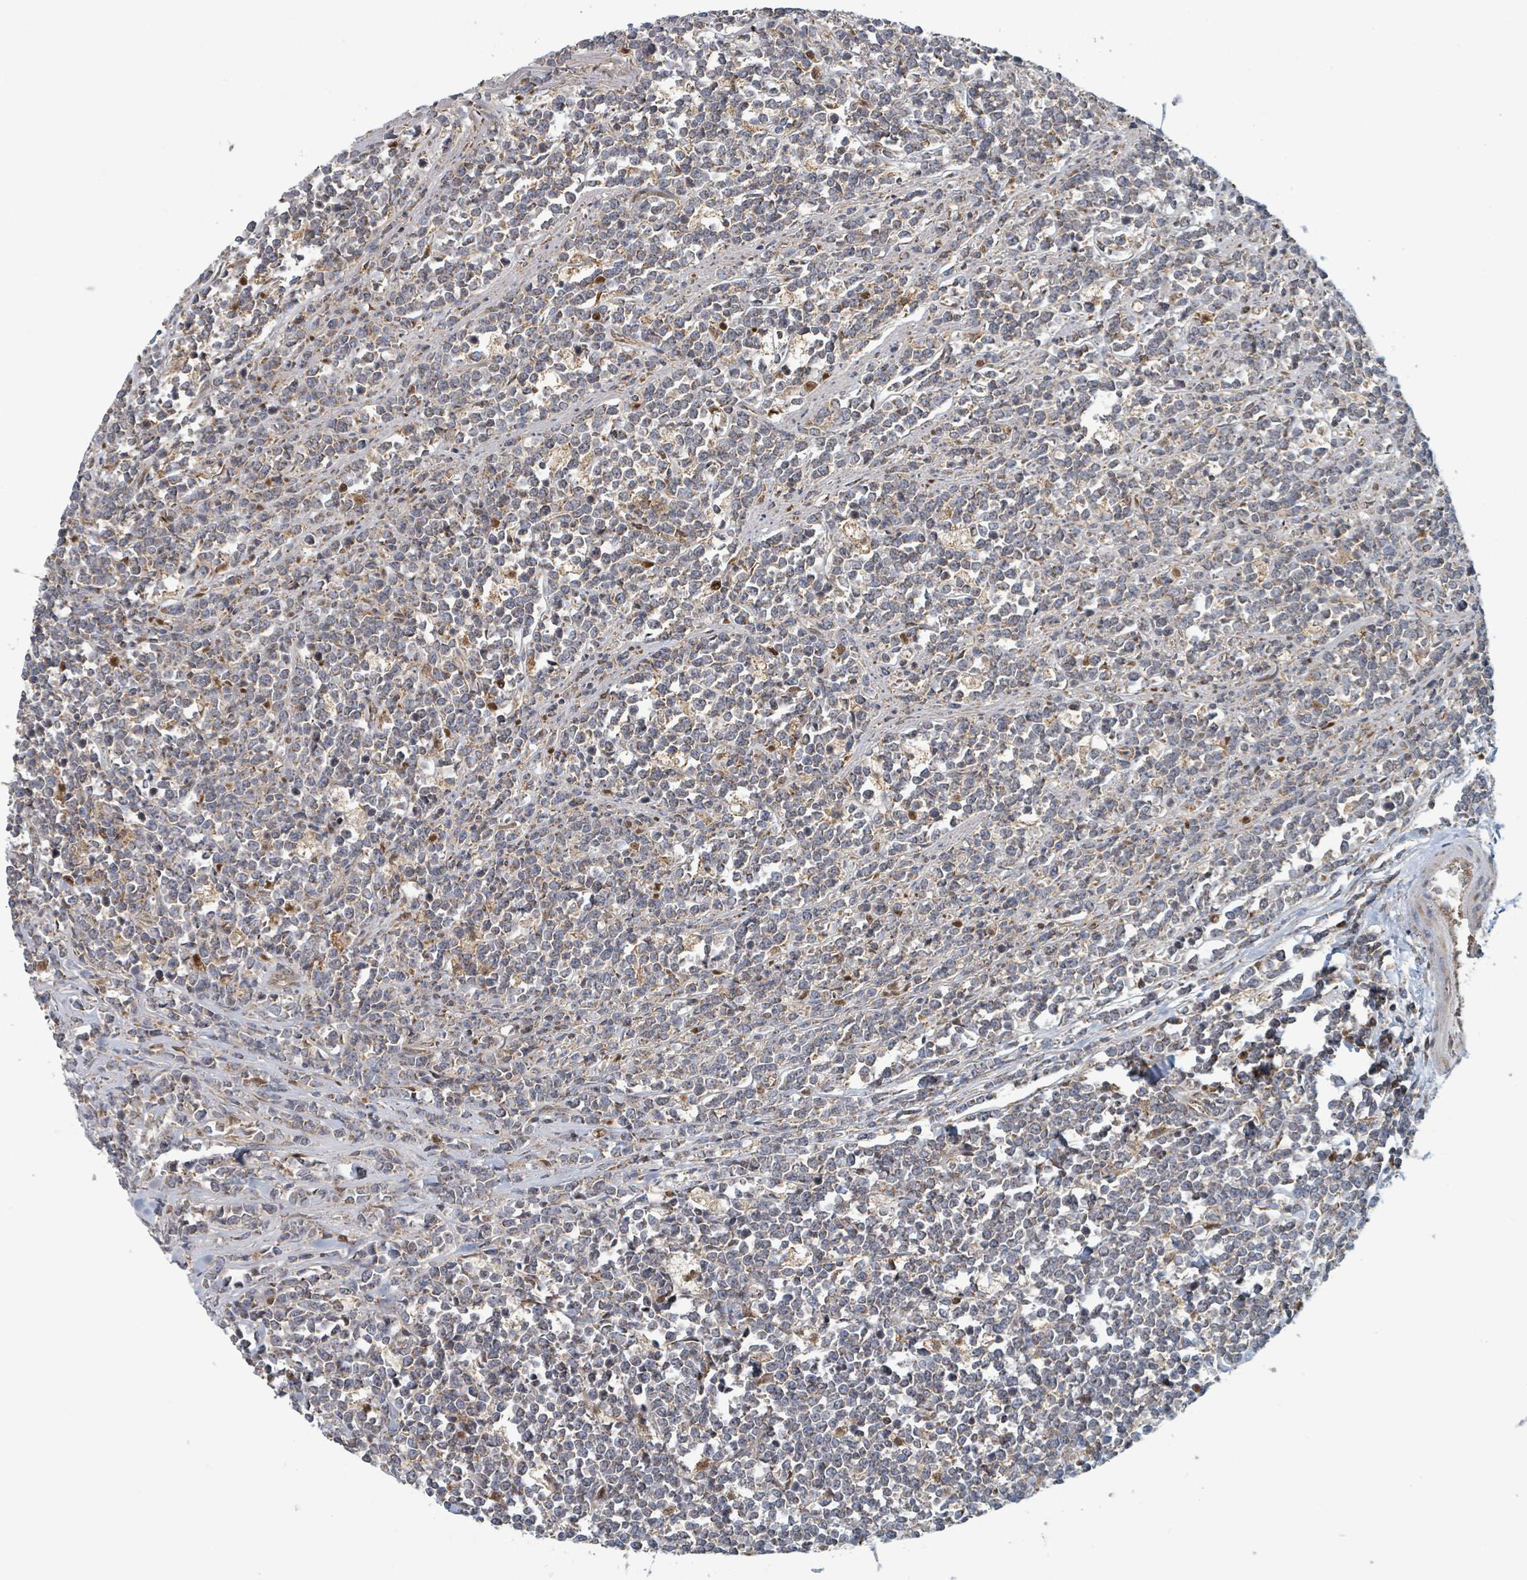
{"staining": {"intensity": "weak", "quantity": ">75%", "location": "cytoplasmic/membranous"}, "tissue": "lymphoma", "cell_type": "Tumor cells", "image_type": "cancer", "snomed": [{"axis": "morphology", "description": "Malignant lymphoma, non-Hodgkin's type, High grade"}, {"axis": "topography", "description": "Small intestine"}, {"axis": "topography", "description": "Colon"}], "caption": "Immunohistochemistry (IHC) of high-grade malignant lymphoma, non-Hodgkin's type exhibits low levels of weak cytoplasmic/membranous expression in approximately >75% of tumor cells.", "gene": "HIVEP1", "patient": {"sex": "male", "age": 8}}